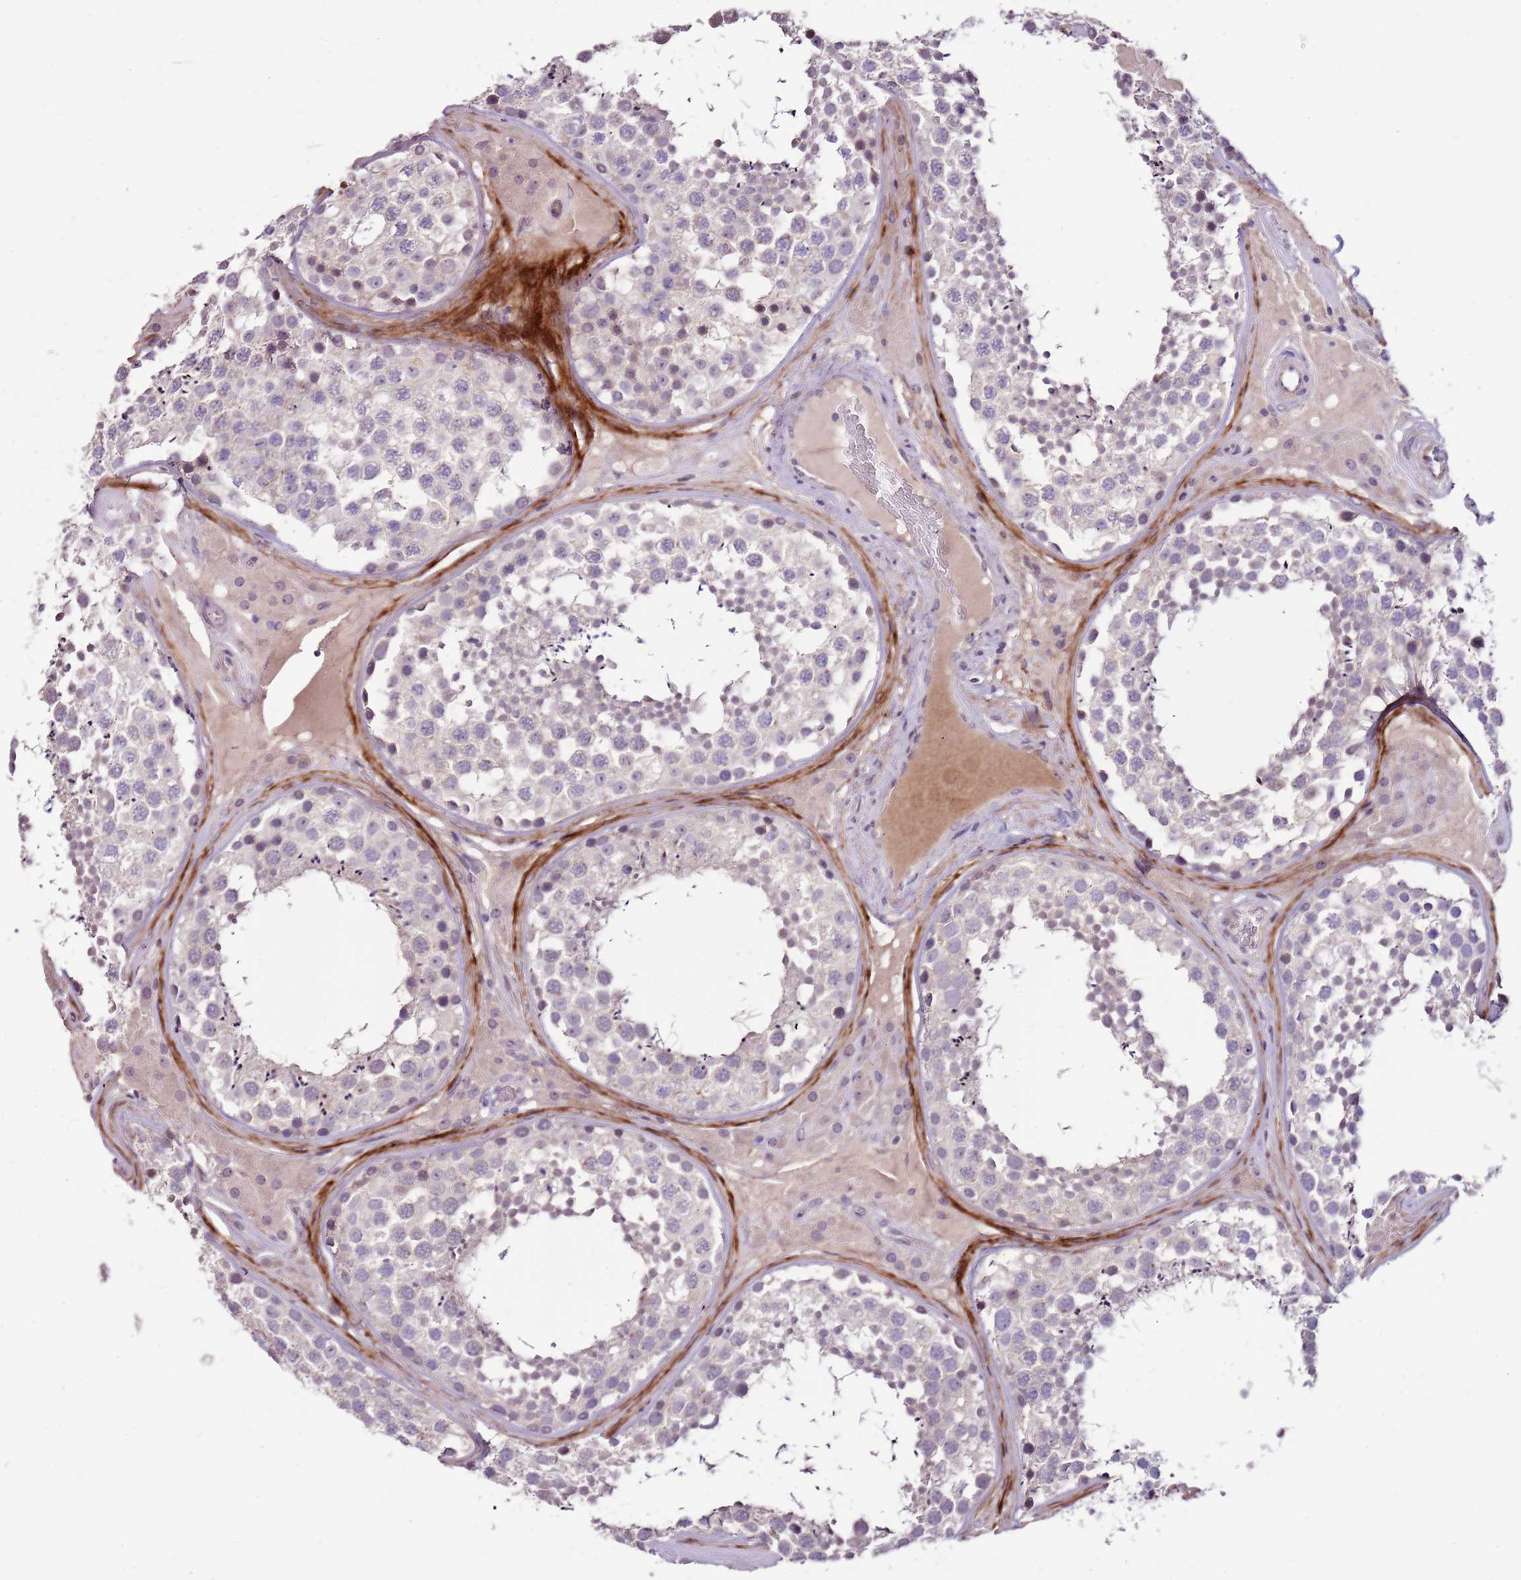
{"staining": {"intensity": "negative", "quantity": "none", "location": "none"}, "tissue": "testis", "cell_type": "Cells in seminiferous ducts", "image_type": "normal", "snomed": [{"axis": "morphology", "description": "Normal tissue, NOS"}, {"axis": "topography", "description": "Testis"}], "caption": "DAB immunohistochemical staining of unremarkable human testis demonstrates no significant expression in cells in seminiferous ducts.", "gene": "NKX2", "patient": {"sex": "male", "age": 46}}